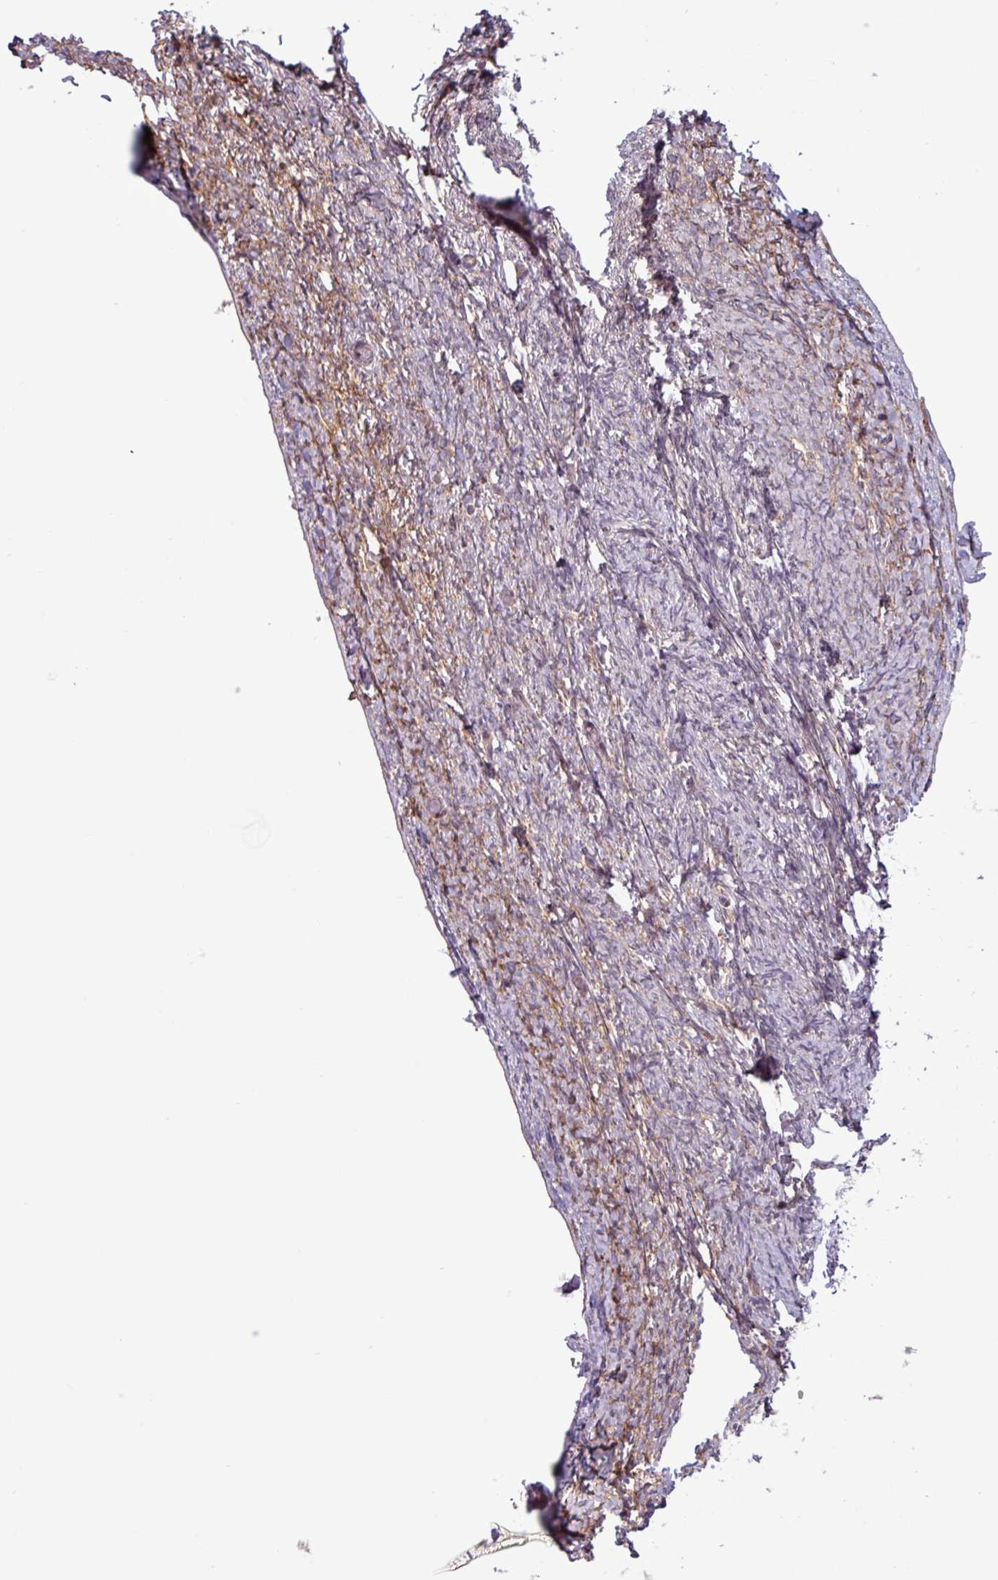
{"staining": {"intensity": "negative", "quantity": "none", "location": "none"}, "tissue": "ovary", "cell_type": "Ovarian stroma cells", "image_type": "normal", "snomed": [{"axis": "morphology", "description": "Normal tissue, NOS"}, {"axis": "topography", "description": "Ovary"}], "caption": "The immunohistochemistry histopathology image has no significant staining in ovarian stroma cells of ovary.", "gene": "PCED1A", "patient": {"sex": "female", "age": 44}}